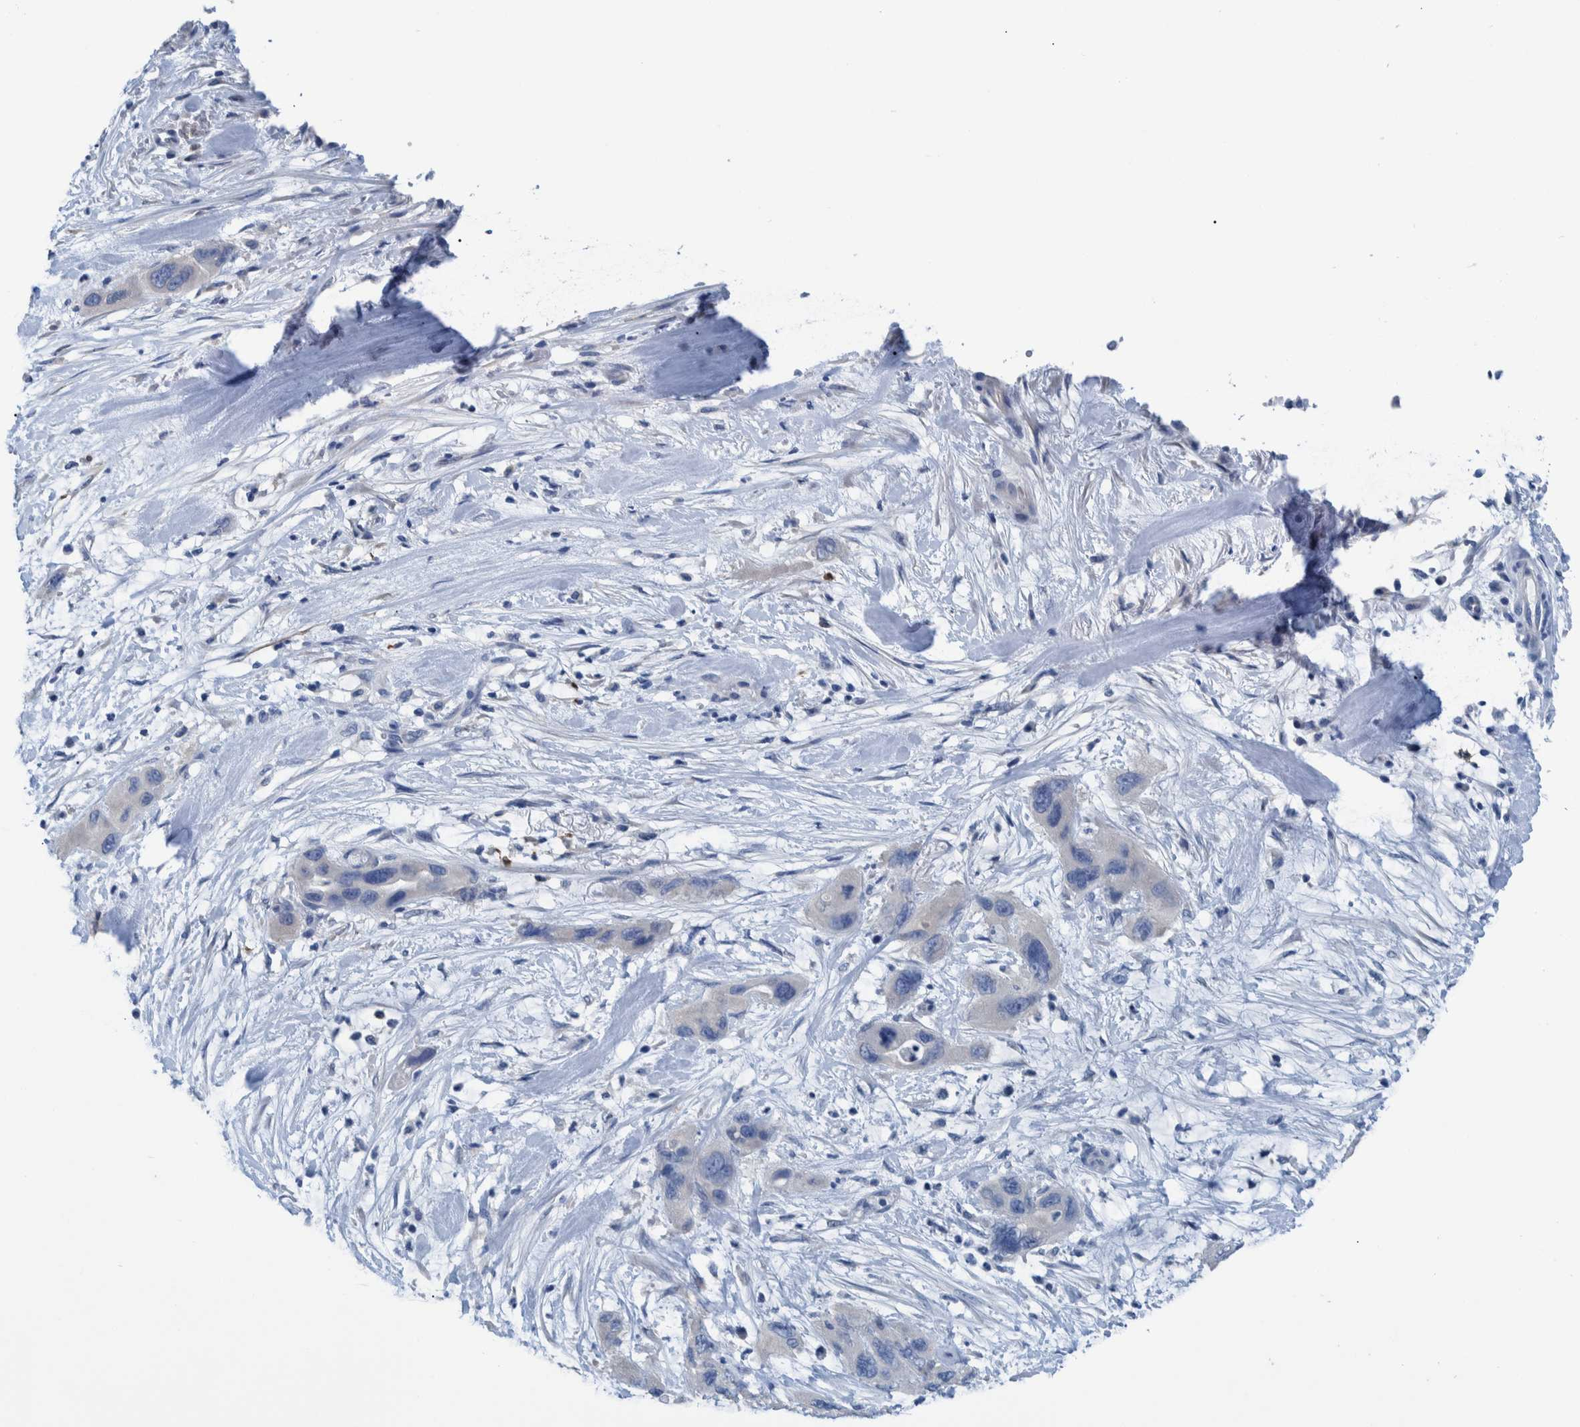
{"staining": {"intensity": "negative", "quantity": "none", "location": "none"}, "tissue": "pancreatic cancer", "cell_type": "Tumor cells", "image_type": "cancer", "snomed": [{"axis": "morphology", "description": "Adenocarcinoma, NOS"}, {"axis": "topography", "description": "Pancreas"}], "caption": "This photomicrograph is of adenocarcinoma (pancreatic) stained with immunohistochemistry to label a protein in brown with the nuclei are counter-stained blue. There is no positivity in tumor cells.", "gene": "IDO1", "patient": {"sex": "female", "age": 71}}